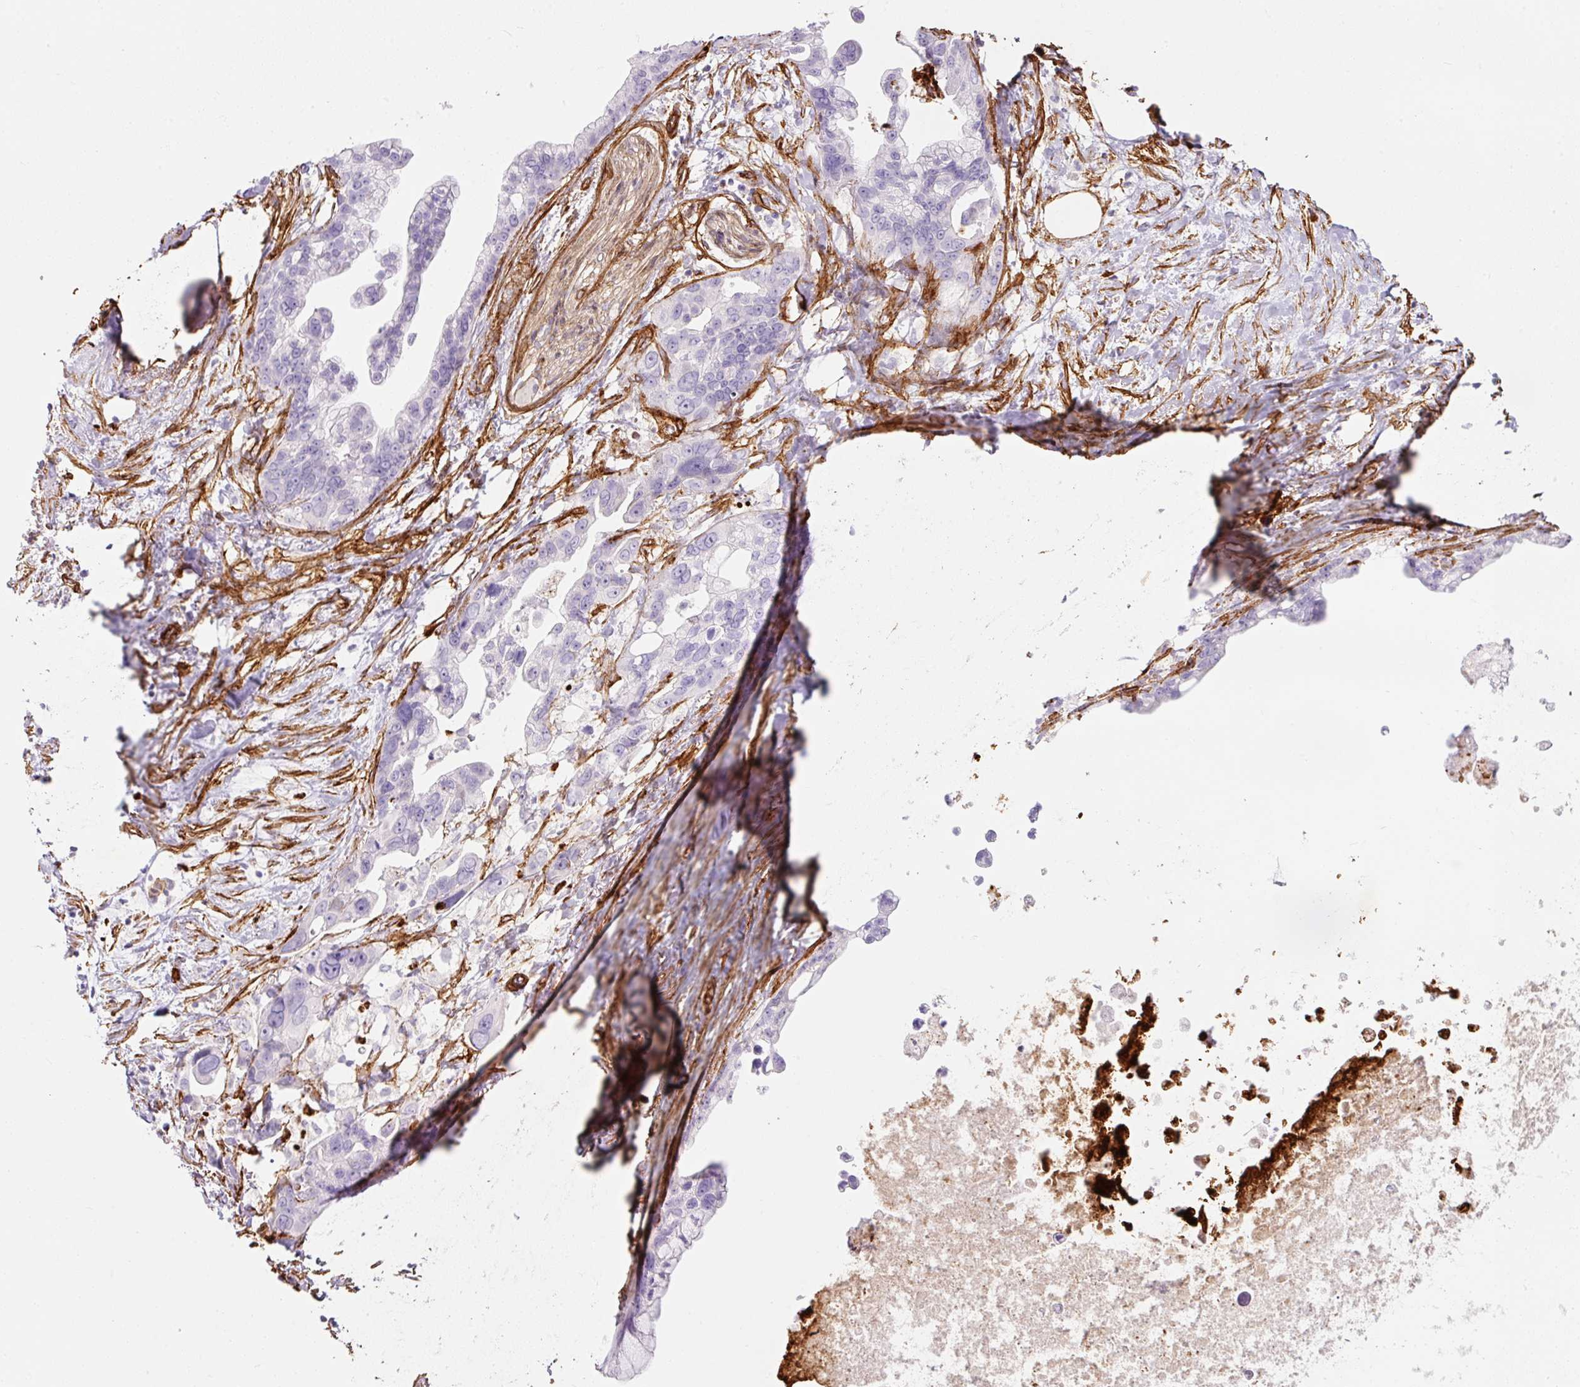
{"staining": {"intensity": "negative", "quantity": "none", "location": "none"}, "tissue": "pancreatic cancer", "cell_type": "Tumor cells", "image_type": "cancer", "snomed": [{"axis": "morphology", "description": "Adenocarcinoma, NOS"}, {"axis": "topography", "description": "Pancreas"}], "caption": "This is a histopathology image of immunohistochemistry staining of pancreatic cancer (adenocarcinoma), which shows no positivity in tumor cells.", "gene": "LOXL4", "patient": {"sex": "female", "age": 83}}